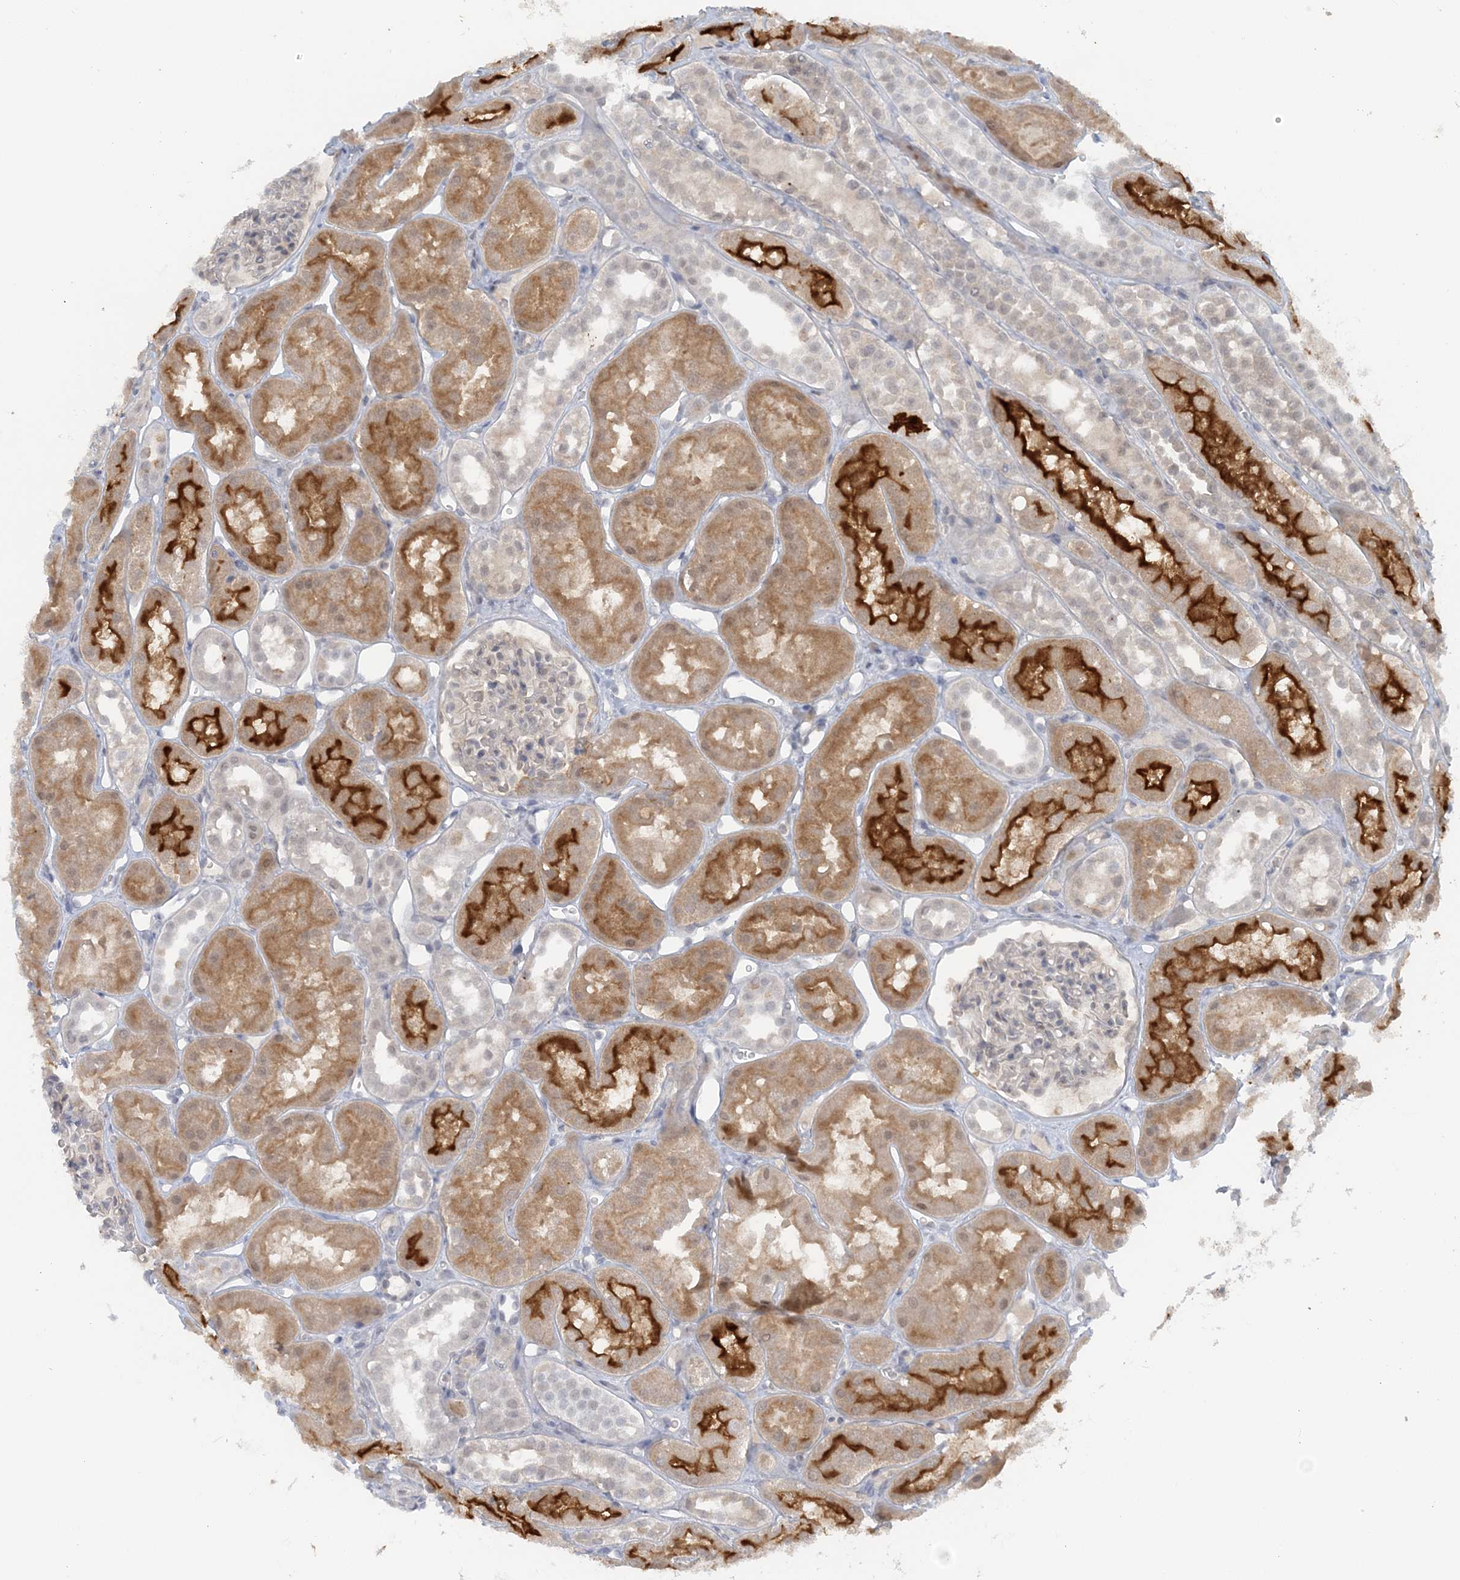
{"staining": {"intensity": "negative", "quantity": "none", "location": "none"}, "tissue": "kidney", "cell_type": "Cells in glomeruli", "image_type": "normal", "snomed": [{"axis": "morphology", "description": "Normal tissue, NOS"}, {"axis": "topography", "description": "Kidney"}], "caption": "IHC of unremarkable kidney displays no positivity in cells in glomeruli.", "gene": "ATP11A", "patient": {"sex": "male", "age": 16}}